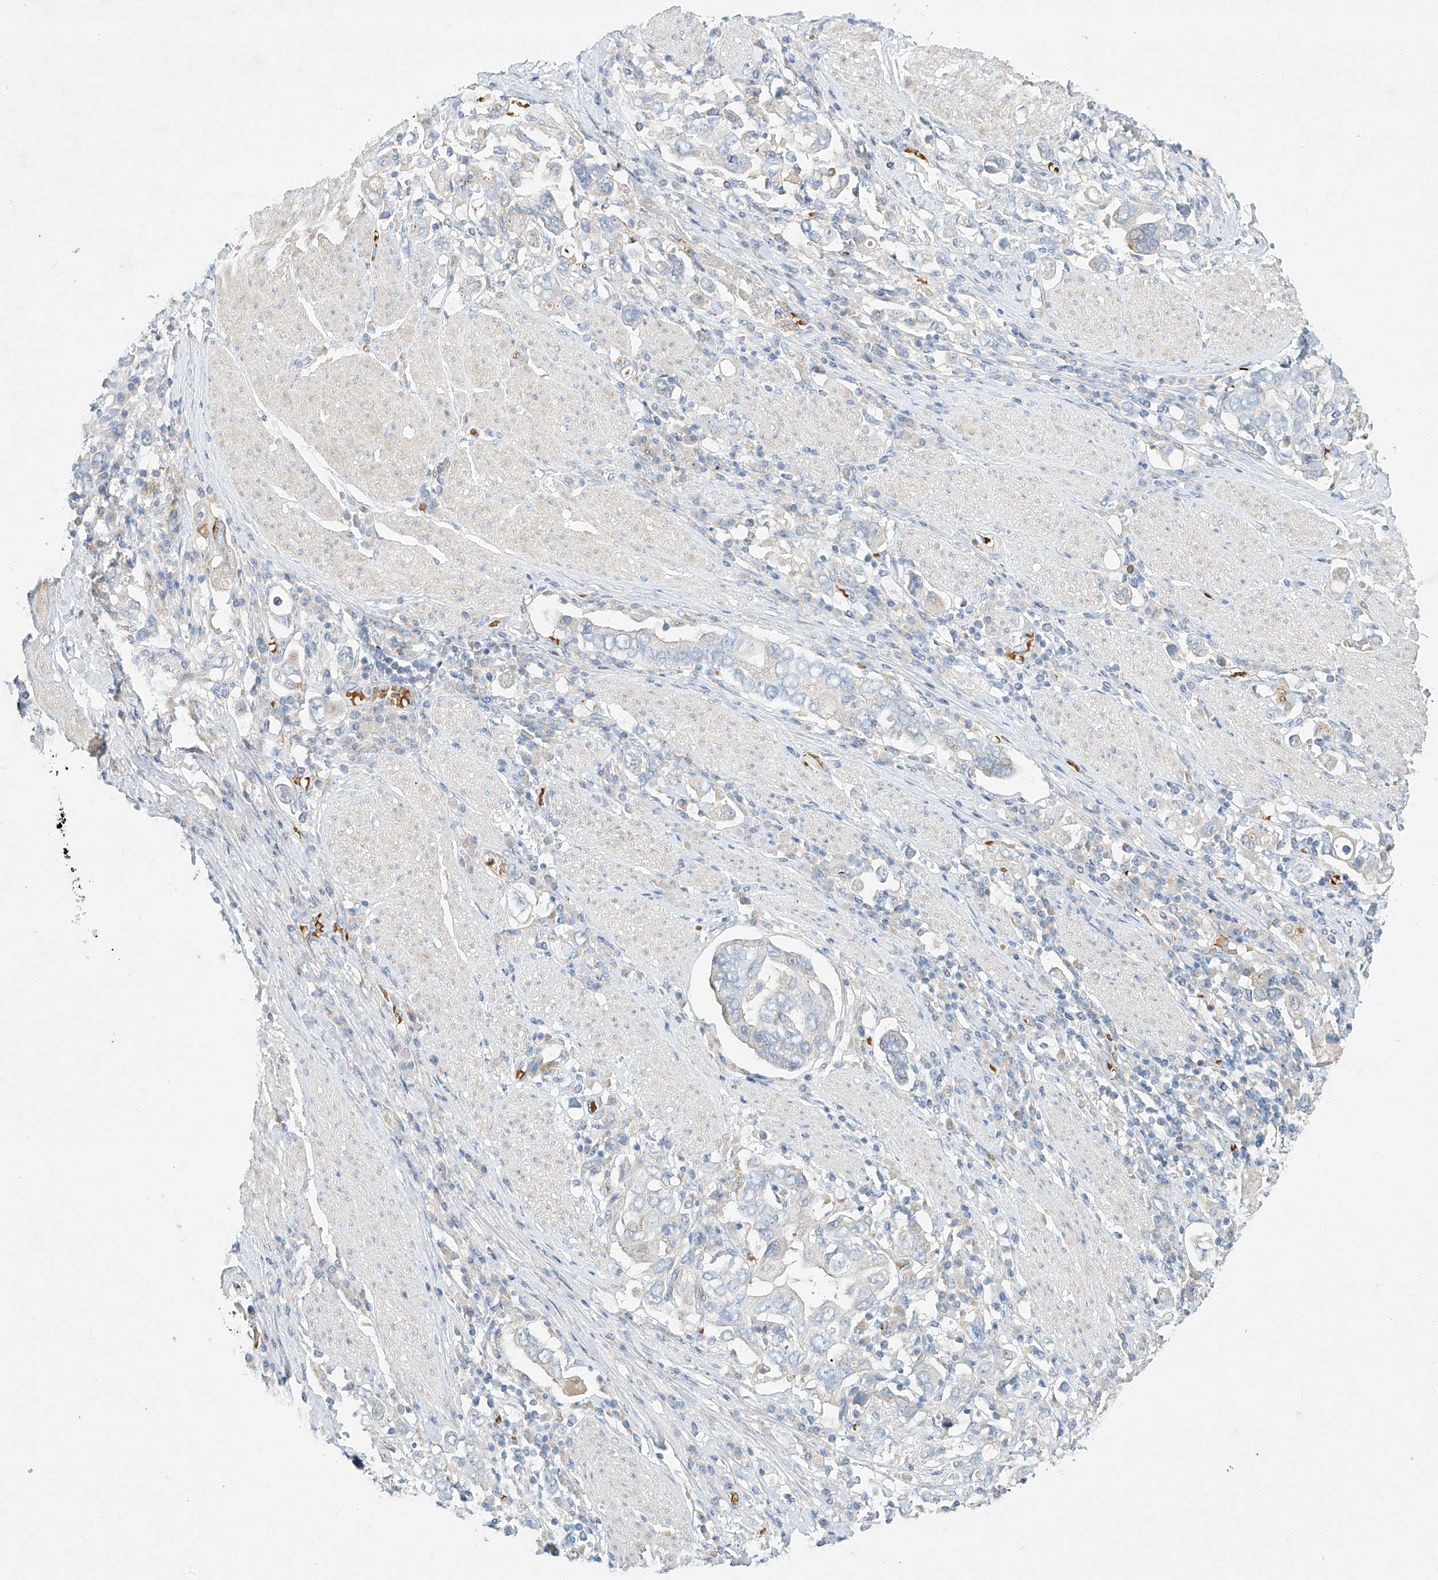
{"staining": {"intensity": "negative", "quantity": "none", "location": "none"}, "tissue": "stomach cancer", "cell_type": "Tumor cells", "image_type": "cancer", "snomed": [{"axis": "morphology", "description": "Adenocarcinoma, NOS"}, {"axis": "topography", "description": "Stomach, upper"}], "caption": "IHC photomicrograph of adenocarcinoma (stomach) stained for a protein (brown), which shows no expression in tumor cells. (DAB (3,3'-diaminobenzidine) IHC with hematoxylin counter stain).", "gene": "SYTL3", "patient": {"sex": "male", "age": 62}}